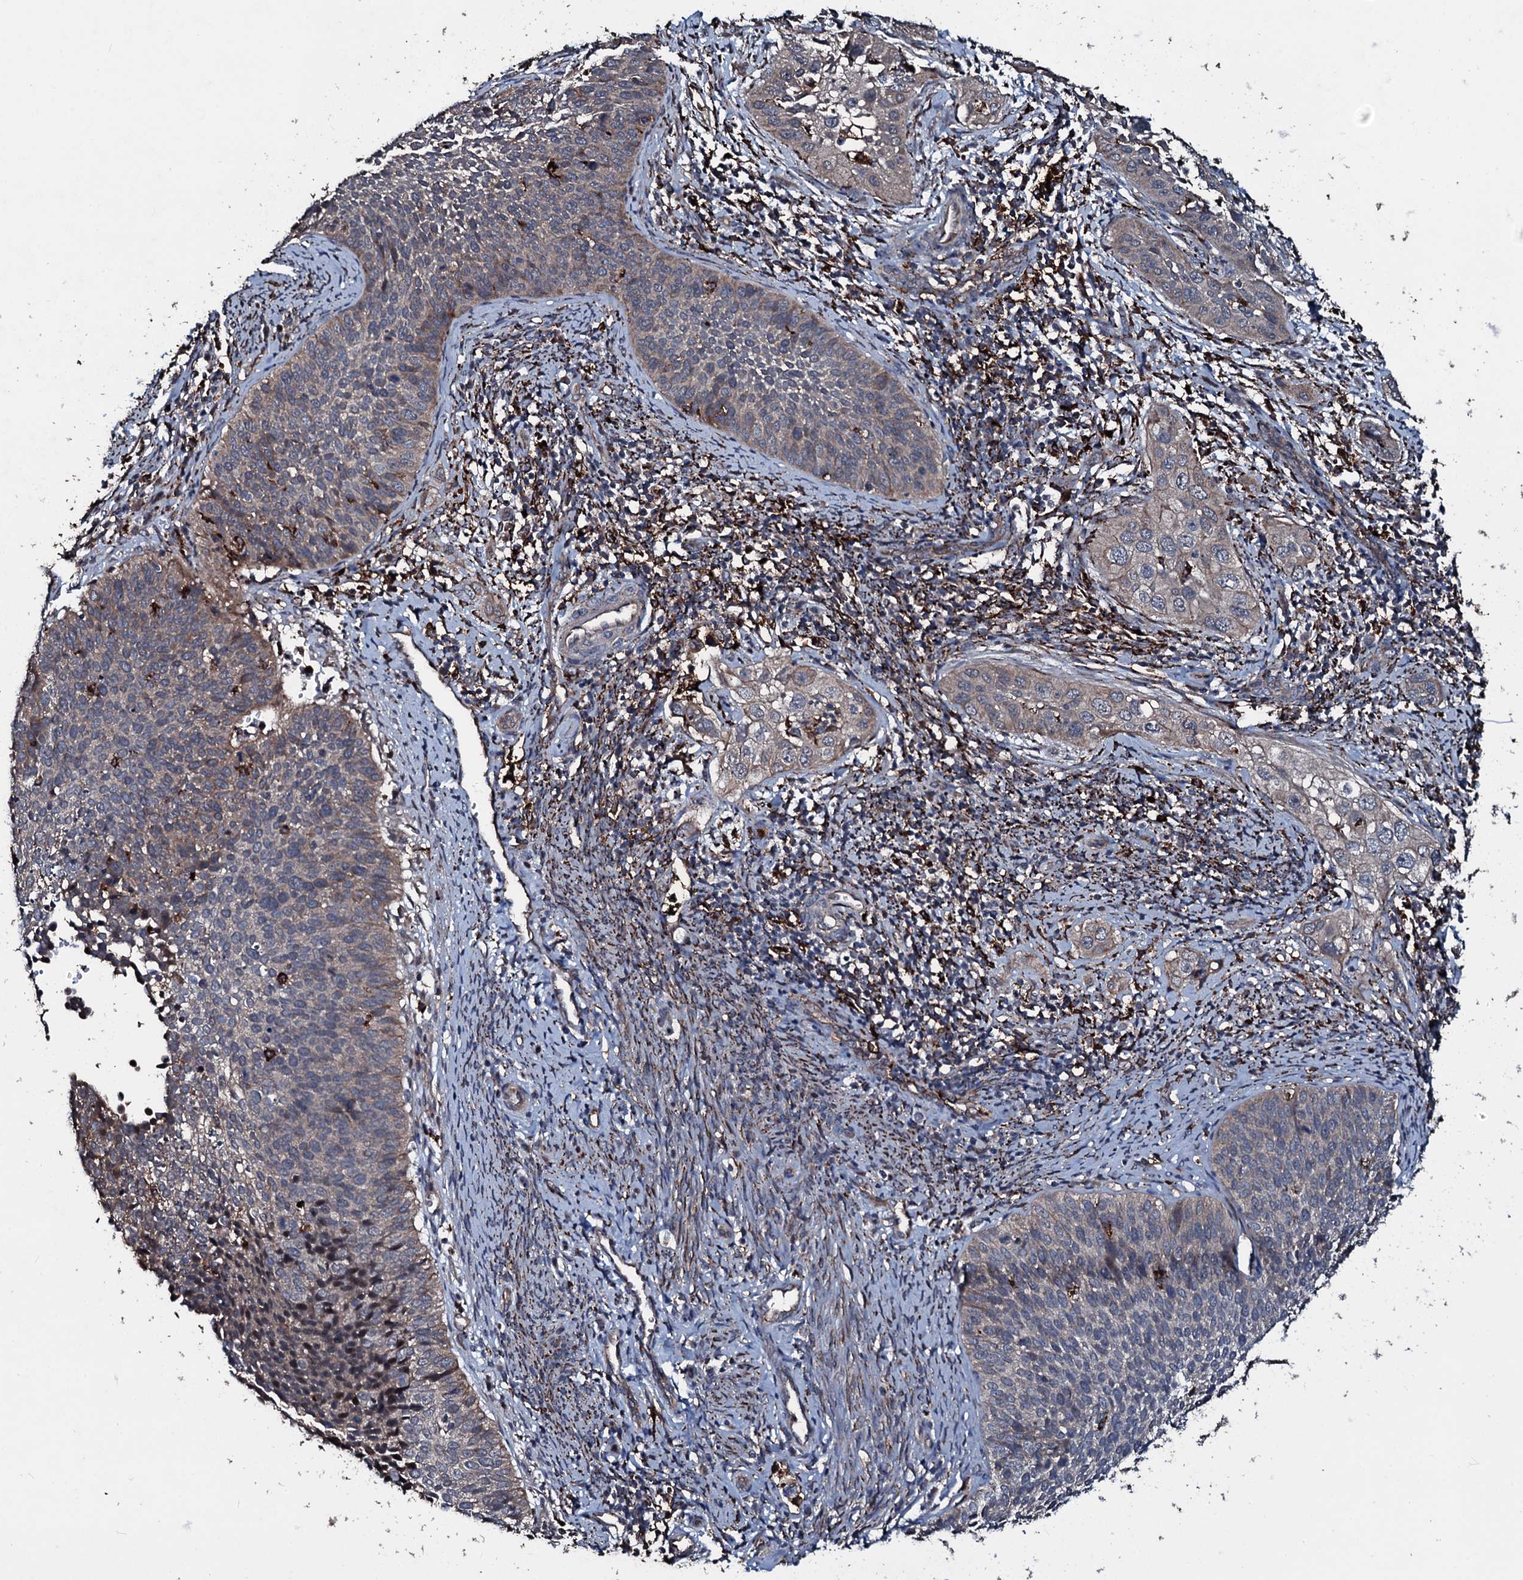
{"staining": {"intensity": "weak", "quantity": "<25%", "location": "cytoplasmic/membranous"}, "tissue": "cervical cancer", "cell_type": "Tumor cells", "image_type": "cancer", "snomed": [{"axis": "morphology", "description": "Squamous cell carcinoma, NOS"}, {"axis": "topography", "description": "Cervix"}], "caption": "IHC of human squamous cell carcinoma (cervical) shows no positivity in tumor cells.", "gene": "TPGS2", "patient": {"sex": "female", "age": 34}}